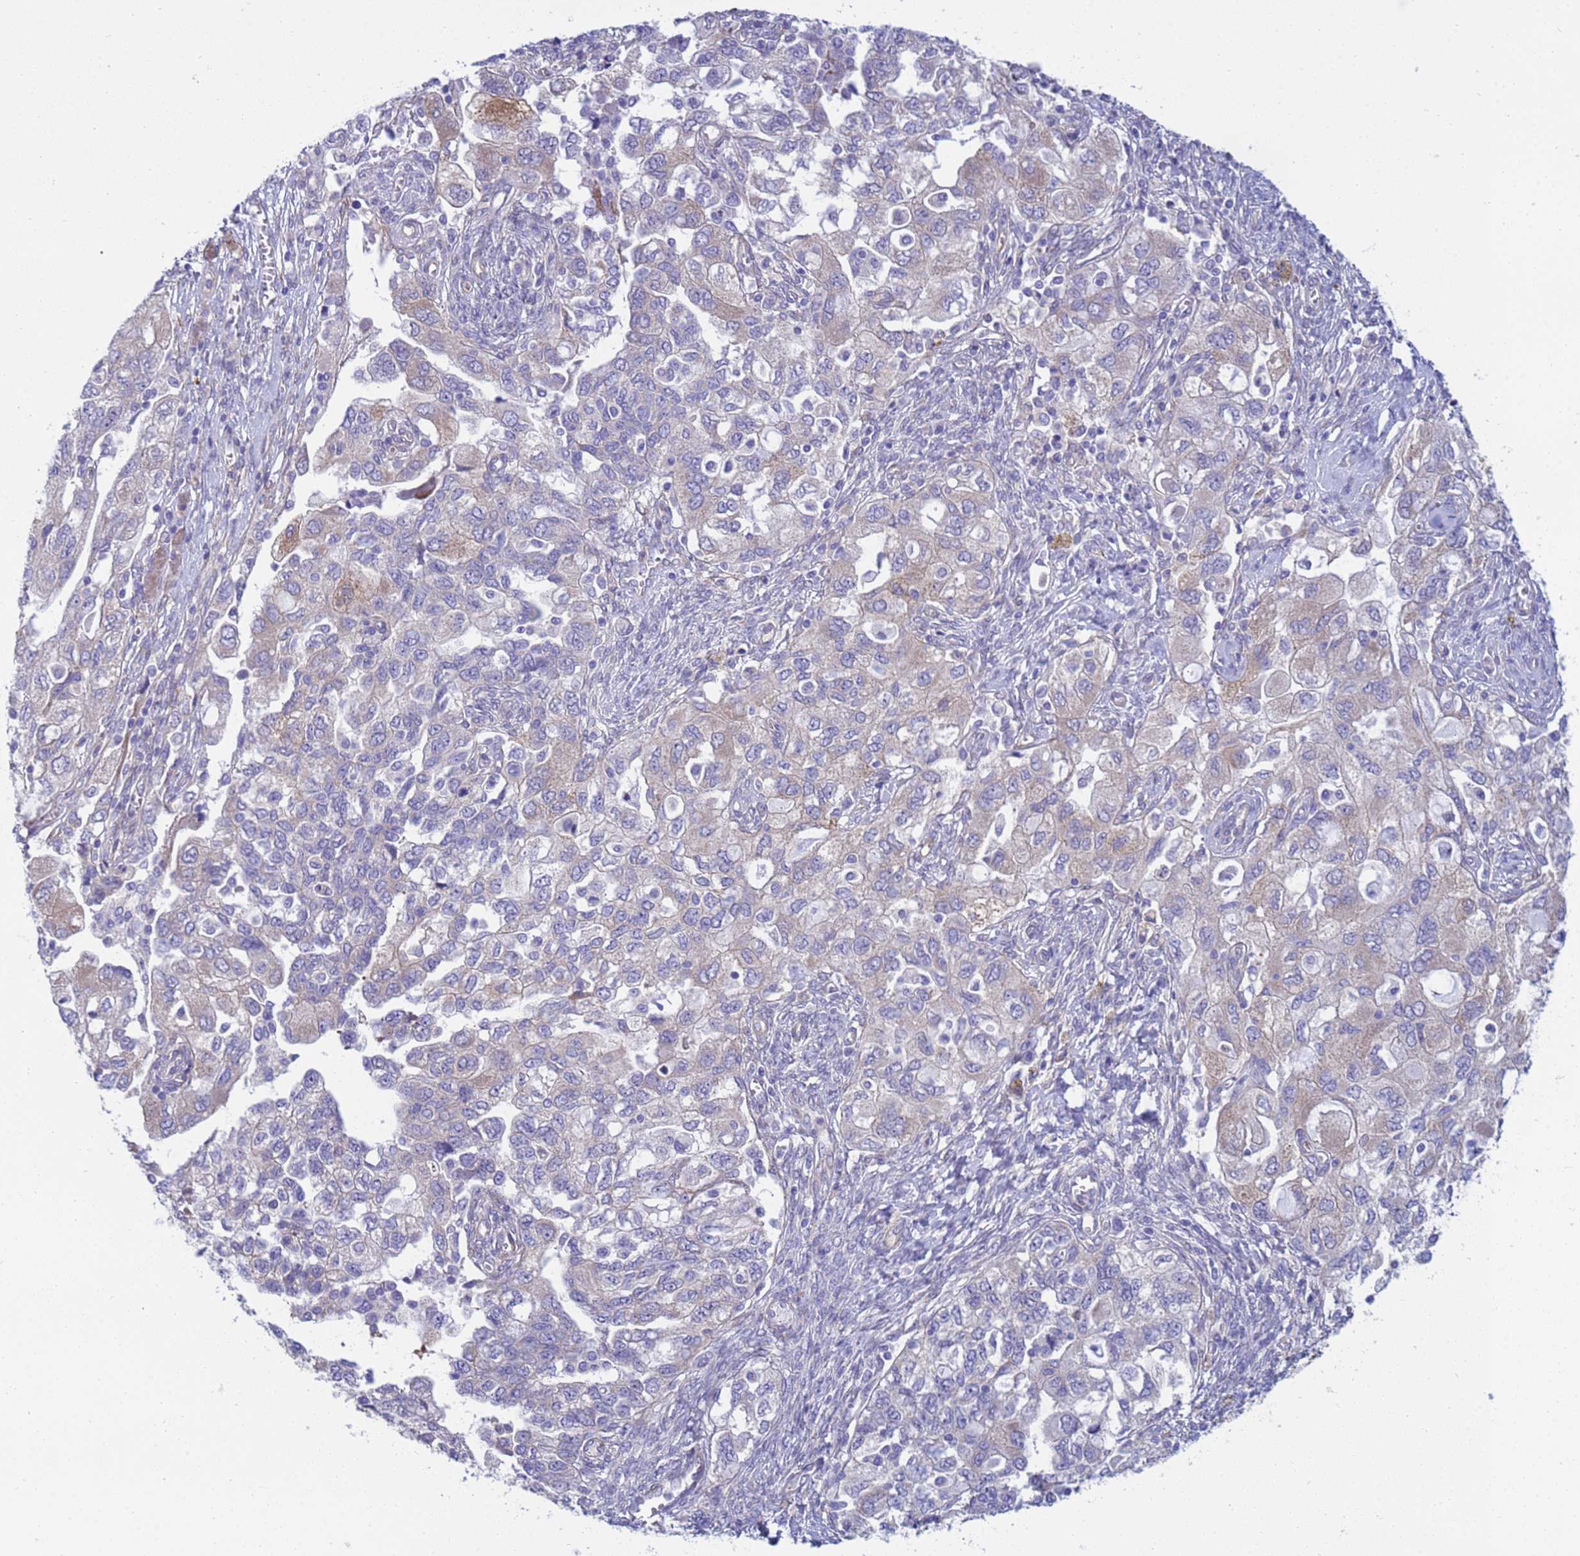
{"staining": {"intensity": "weak", "quantity": "<25%", "location": "cytoplasmic/membranous"}, "tissue": "ovarian cancer", "cell_type": "Tumor cells", "image_type": "cancer", "snomed": [{"axis": "morphology", "description": "Carcinoma, NOS"}, {"axis": "morphology", "description": "Cystadenocarcinoma, serous, NOS"}, {"axis": "topography", "description": "Ovary"}], "caption": "Ovarian serous cystadenocarcinoma was stained to show a protein in brown. There is no significant positivity in tumor cells. (Stains: DAB immunohistochemistry (IHC) with hematoxylin counter stain, Microscopy: brightfield microscopy at high magnification).", "gene": "TRPC6", "patient": {"sex": "female", "age": 69}}